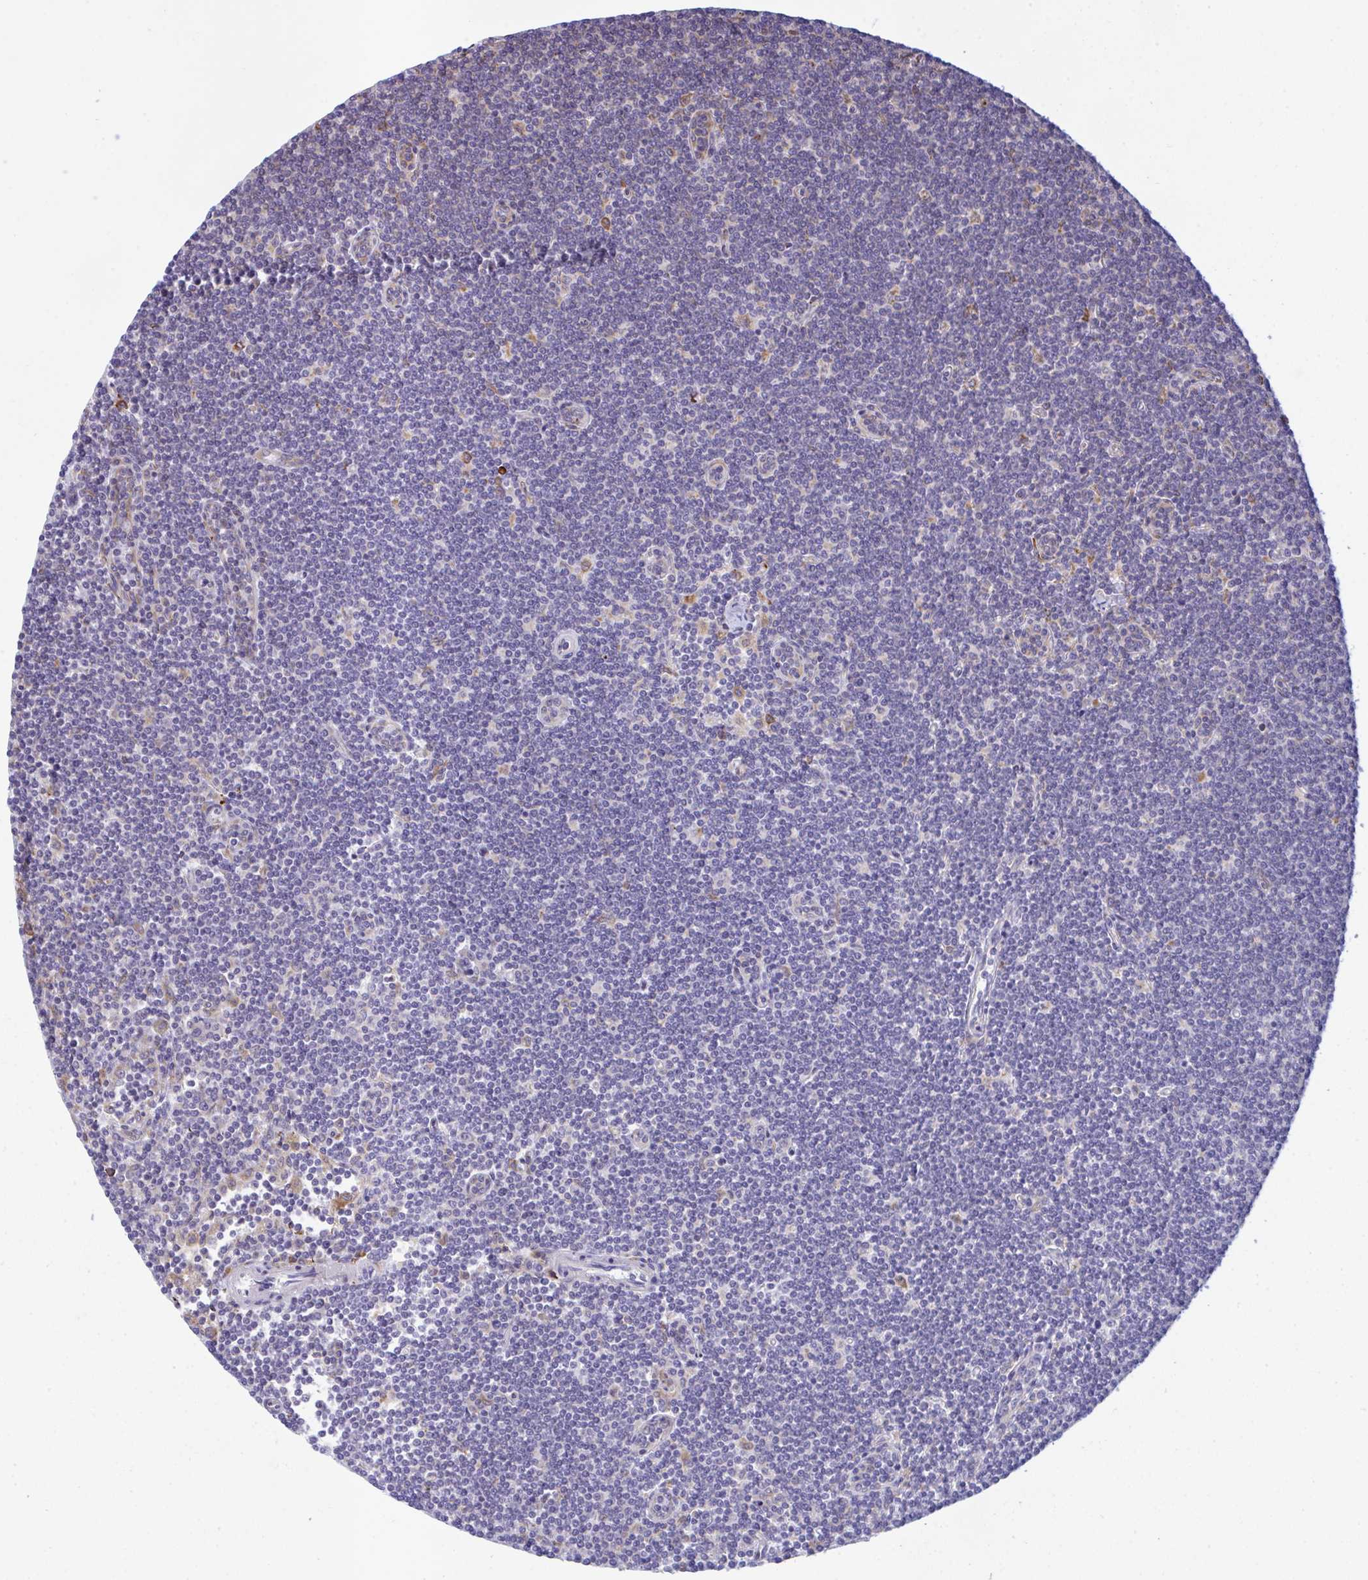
{"staining": {"intensity": "negative", "quantity": "none", "location": "none"}, "tissue": "lymphoma", "cell_type": "Tumor cells", "image_type": "cancer", "snomed": [{"axis": "morphology", "description": "Malignant lymphoma, non-Hodgkin's type, Low grade"}, {"axis": "topography", "description": "Lymph node"}], "caption": "This is a histopathology image of IHC staining of lymphoma, which shows no staining in tumor cells. (DAB (3,3'-diaminobenzidine) immunohistochemistry visualized using brightfield microscopy, high magnification).", "gene": "PEAK3", "patient": {"sex": "female", "age": 73}}